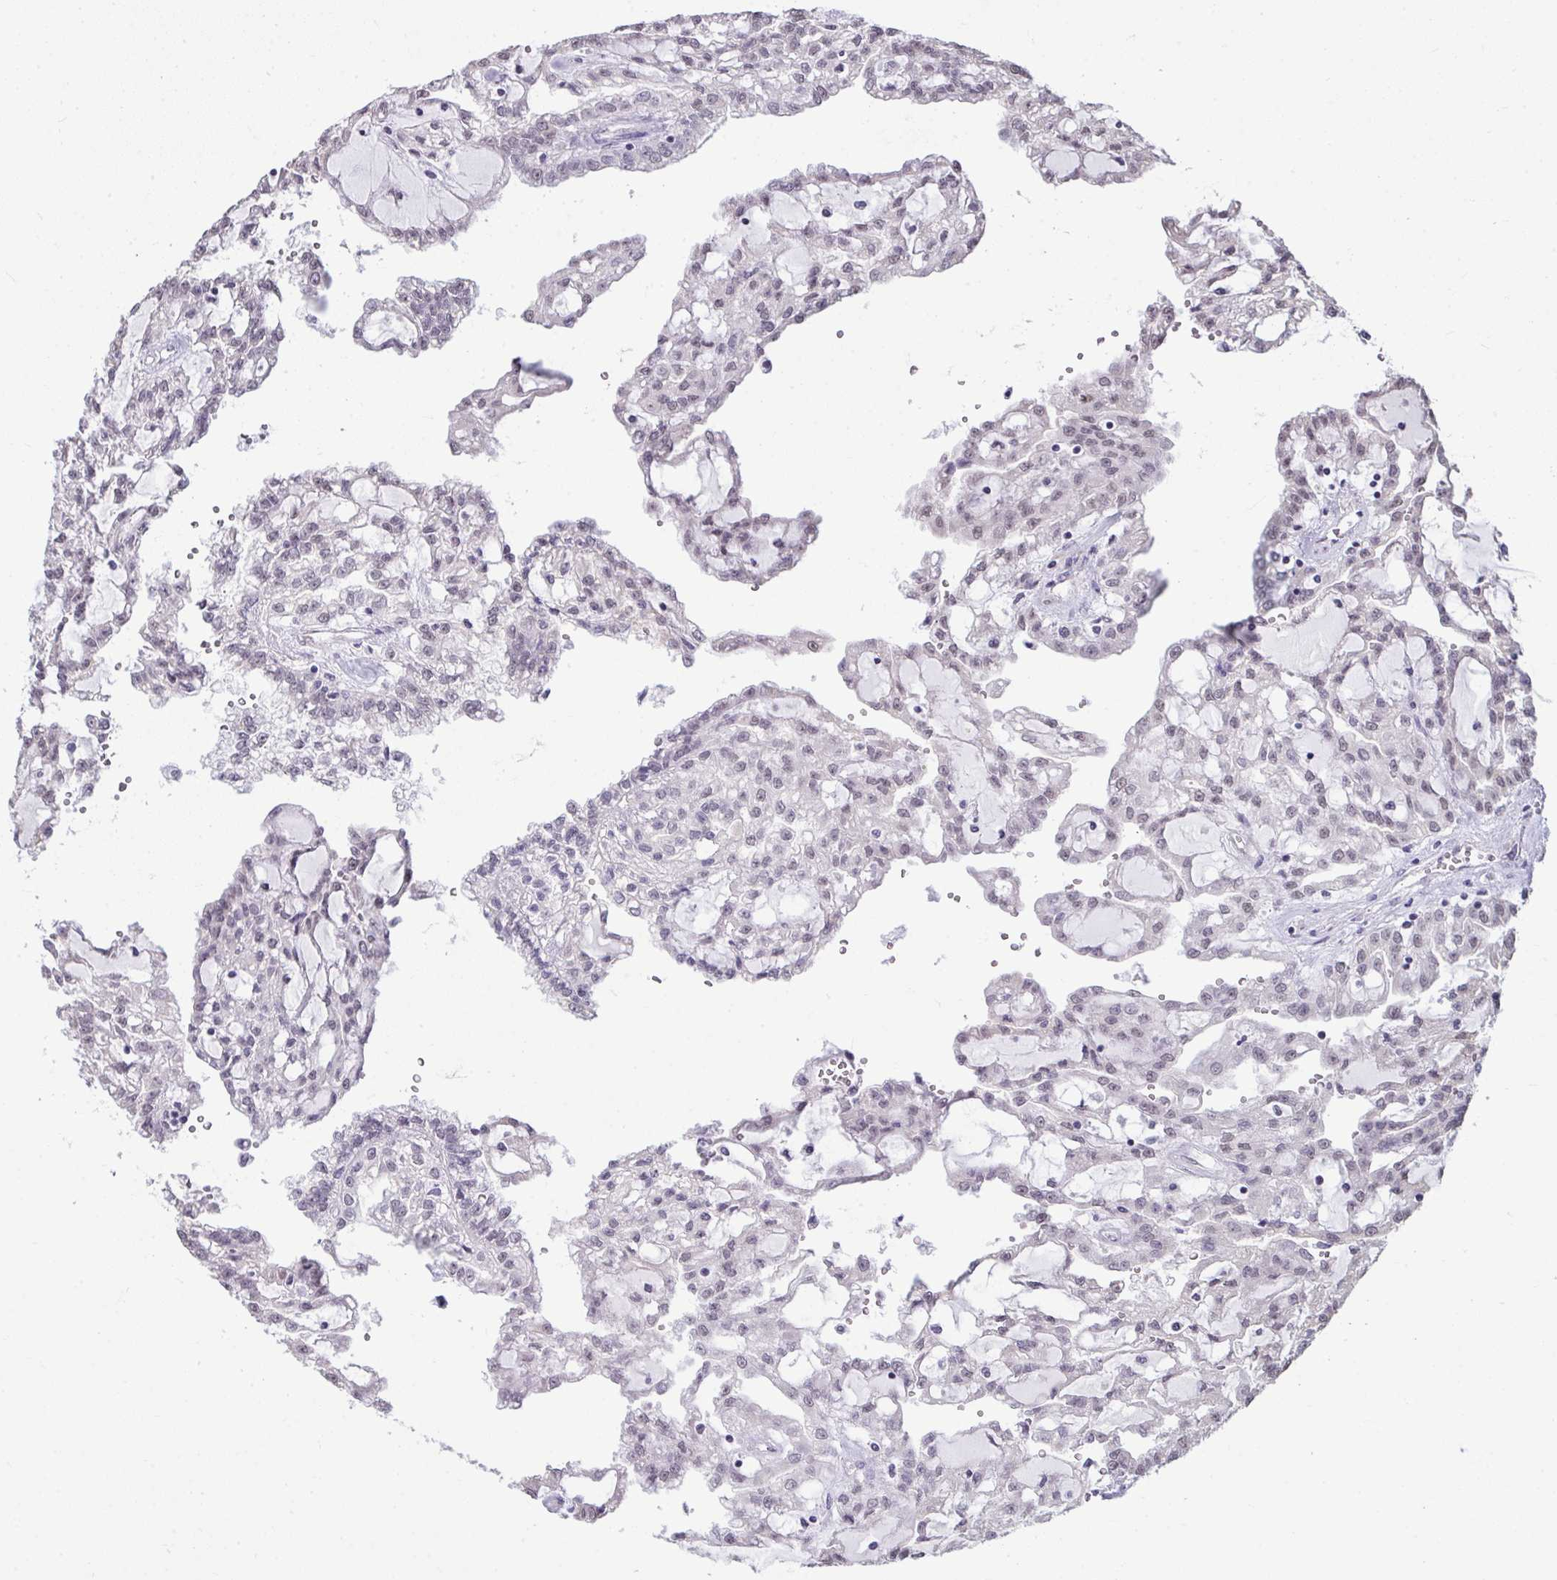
{"staining": {"intensity": "negative", "quantity": "none", "location": "none"}, "tissue": "renal cancer", "cell_type": "Tumor cells", "image_type": "cancer", "snomed": [{"axis": "morphology", "description": "Adenocarcinoma, NOS"}, {"axis": "topography", "description": "Kidney"}], "caption": "A high-resolution histopathology image shows immunohistochemistry staining of renal cancer, which displays no significant positivity in tumor cells. (Immunohistochemistry, brightfield microscopy, high magnification).", "gene": "NPPA", "patient": {"sex": "male", "age": 63}}